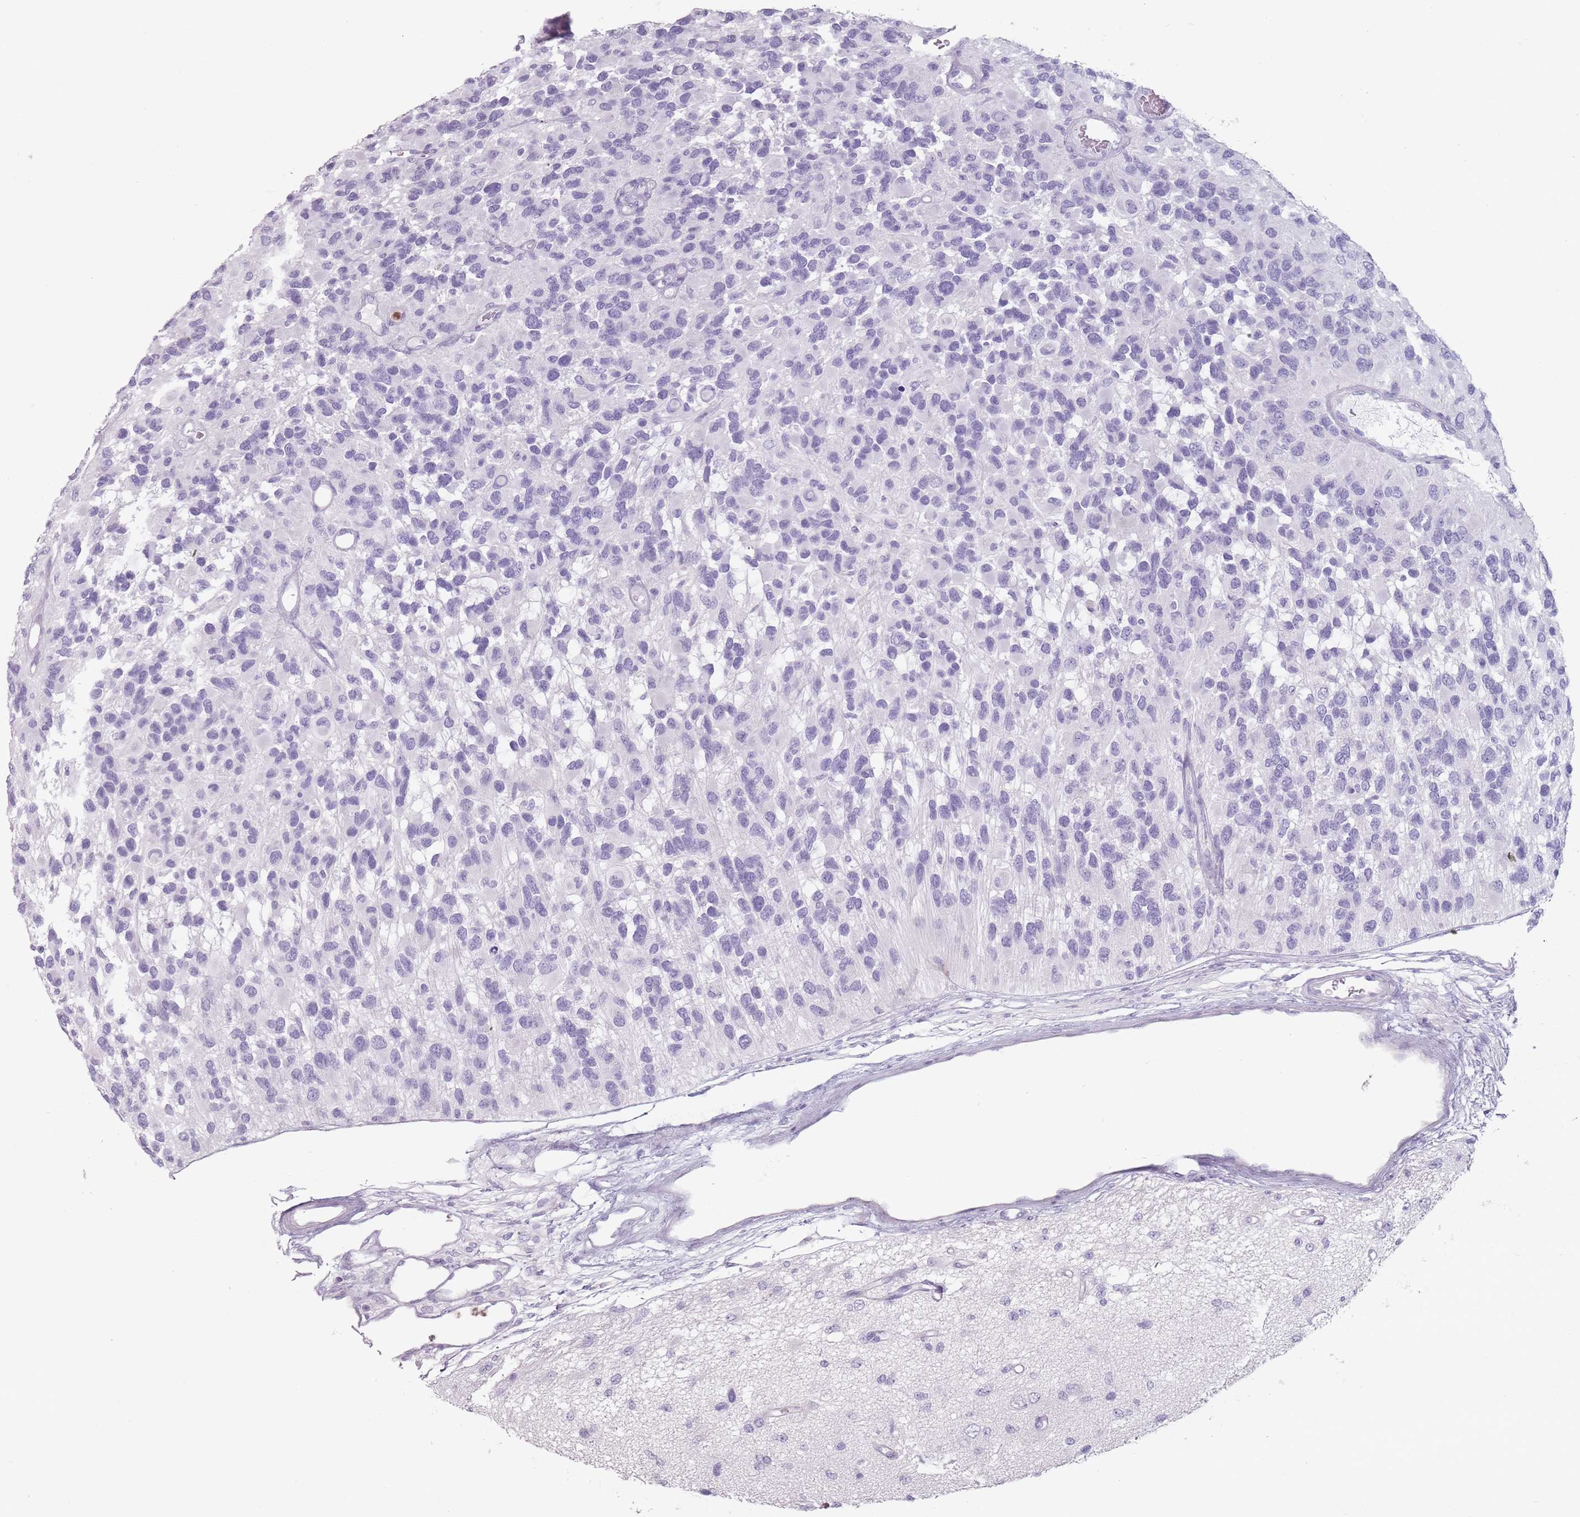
{"staining": {"intensity": "negative", "quantity": "none", "location": "none"}, "tissue": "glioma", "cell_type": "Tumor cells", "image_type": "cancer", "snomed": [{"axis": "morphology", "description": "Glioma, malignant, High grade"}, {"axis": "topography", "description": "Brain"}], "caption": "Tumor cells show no significant positivity in glioma. The staining is performed using DAB brown chromogen with nuclei counter-stained in using hematoxylin.", "gene": "ZNF584", "patient": {"sex": "male", "age": 77}}